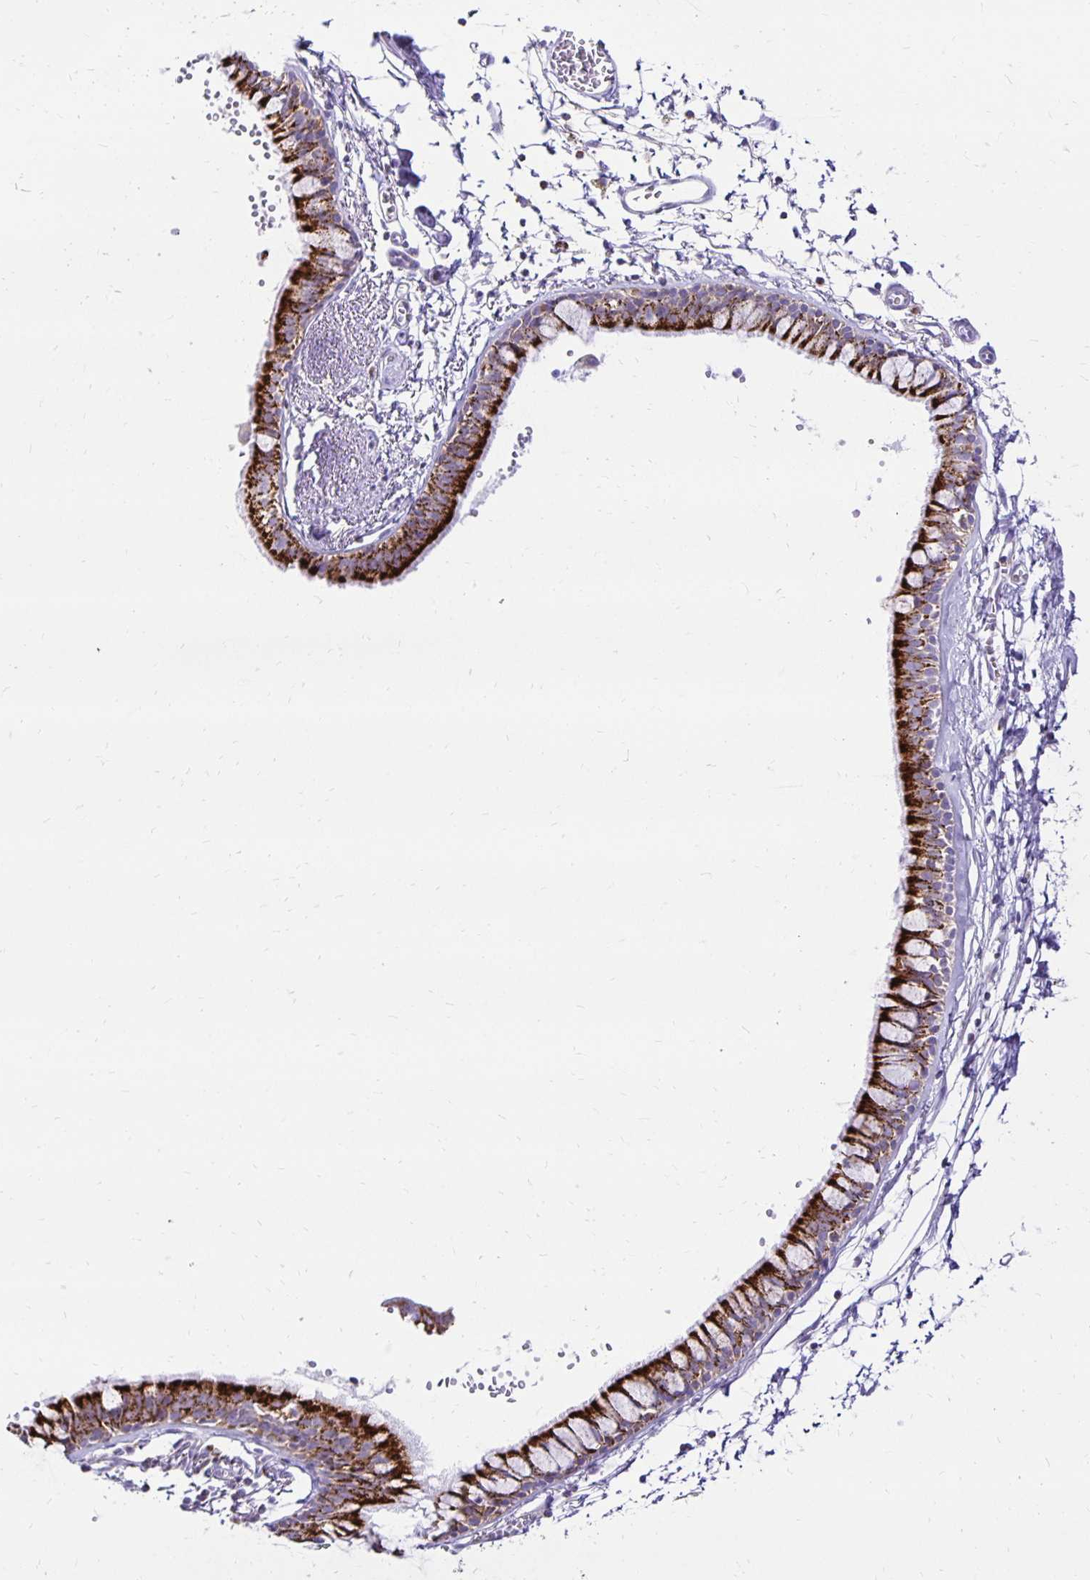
{"staining": {"intensity": "strong", "quantity": ">75%", "location": "cytoplasmic/membranous"}, "tissue": "bronchus", "cell_type": "Respiratory epithelial cells", "image_type": "normal", "snomed": [{"axis": "morphology", "description": "Normal tissue, NOS"}, {"axis": "topography", "description": "Cartilage tissue"}, {"axis": "topography", "description": "Bronchus"}], "caption": "Immunohistochemical staining of benign human bronchus shows strong cytoplasmic/membranous protein positivity in approximately >75% of respiratory epithelial cells.", "gene": "PLAAT2", "patient": {"sex": "female", "age": 59}}